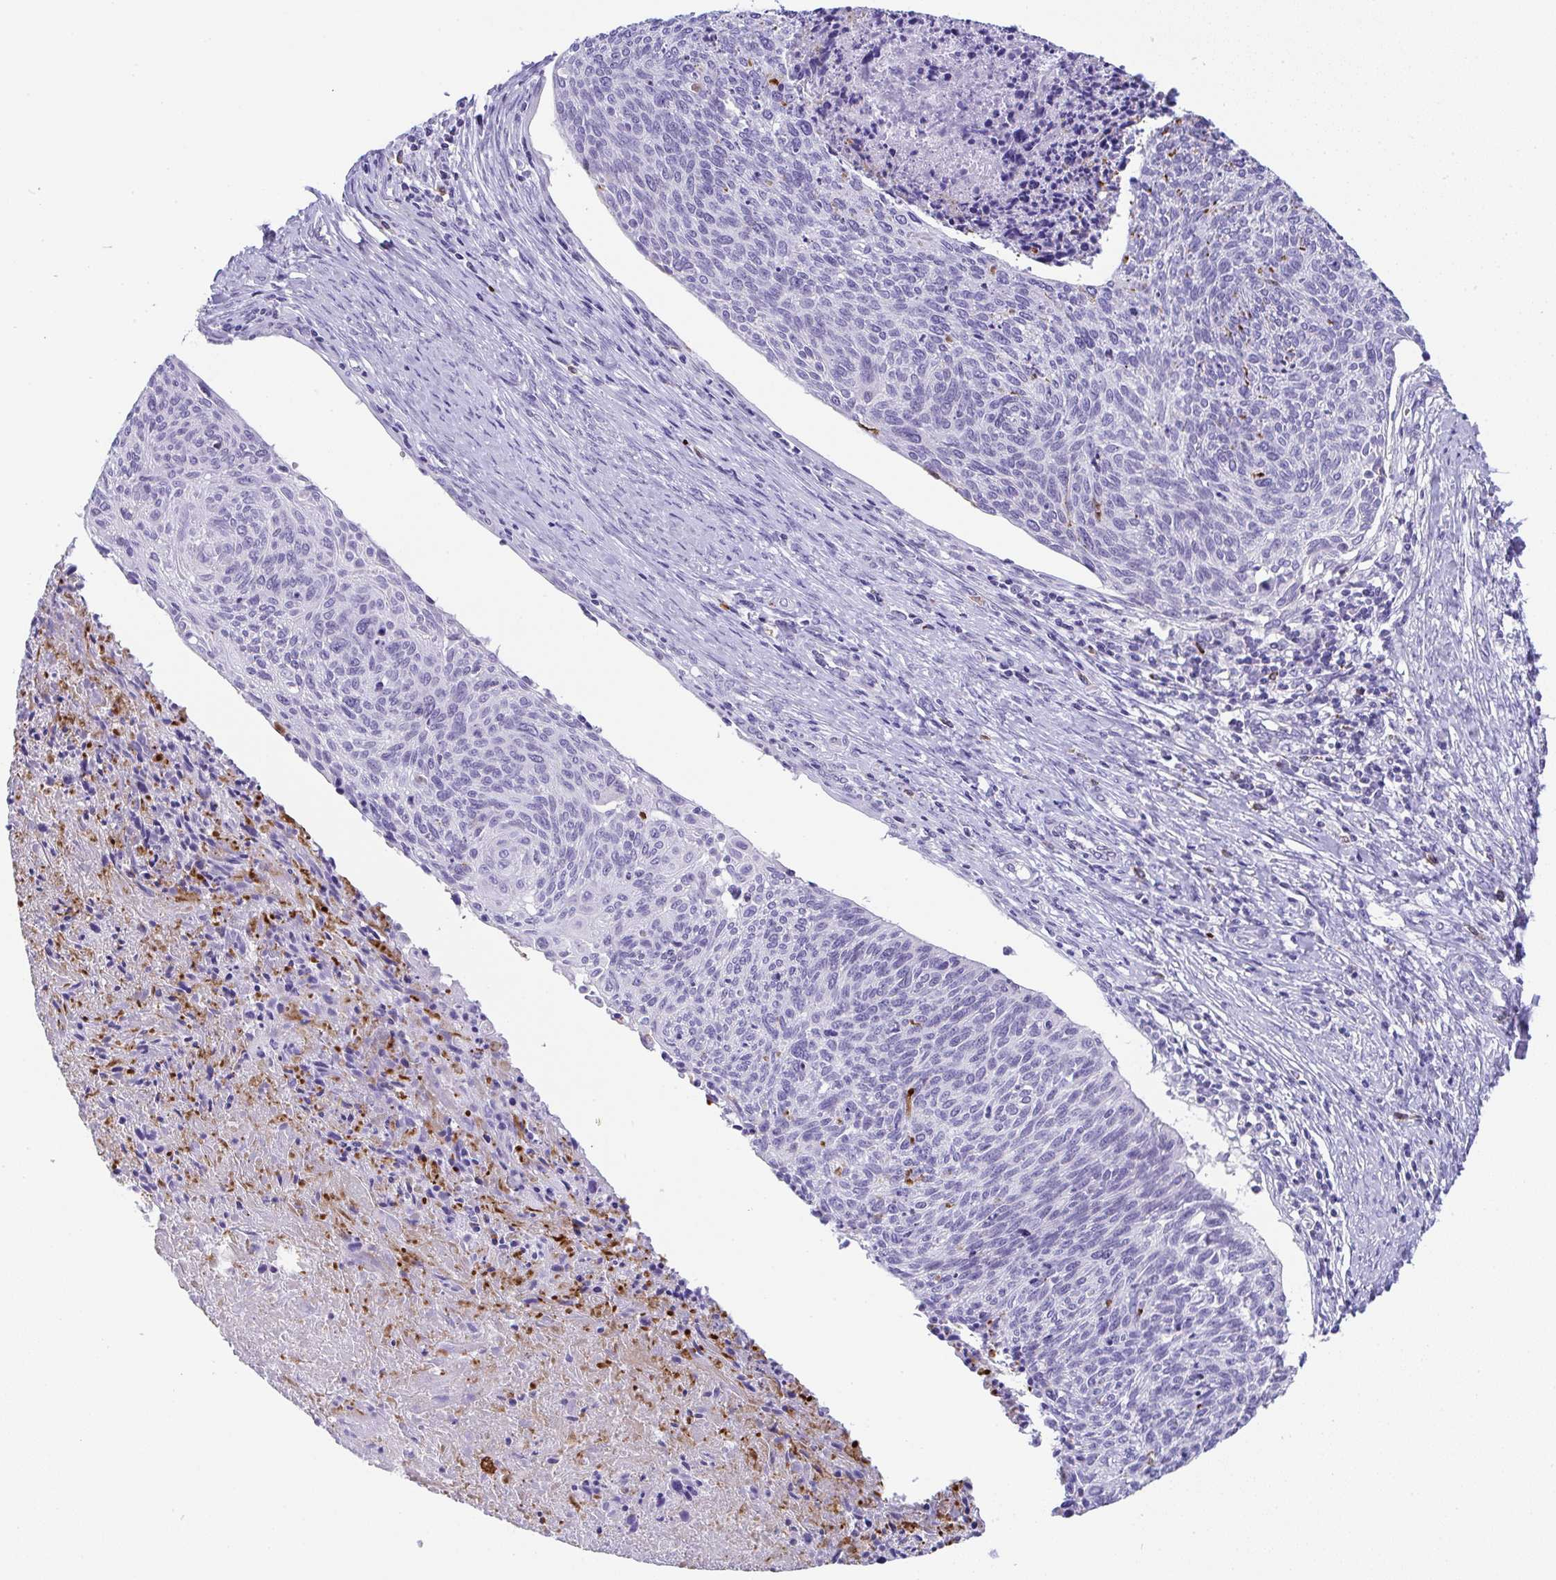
{"staining": {"intensity": "negative", "quantity": "none", "location": "none"}, "tissue": "cervical cancer", "cell_type": "Tumor cells", "image_type": "cancer", "snomed": [{"axis": "morphology", "description": "Squamous cell carcinoma, NOS"}, {"axis": "topography", "description": "Cervix"}], "caption": "A histopathology image of human cervical cancer (squamous cell carcinoma) is negative for staining in tumor cells. Nuclei are stained in blue.", "gene": "KMT2E", "patient": {"sex": "female", "age": 49}}